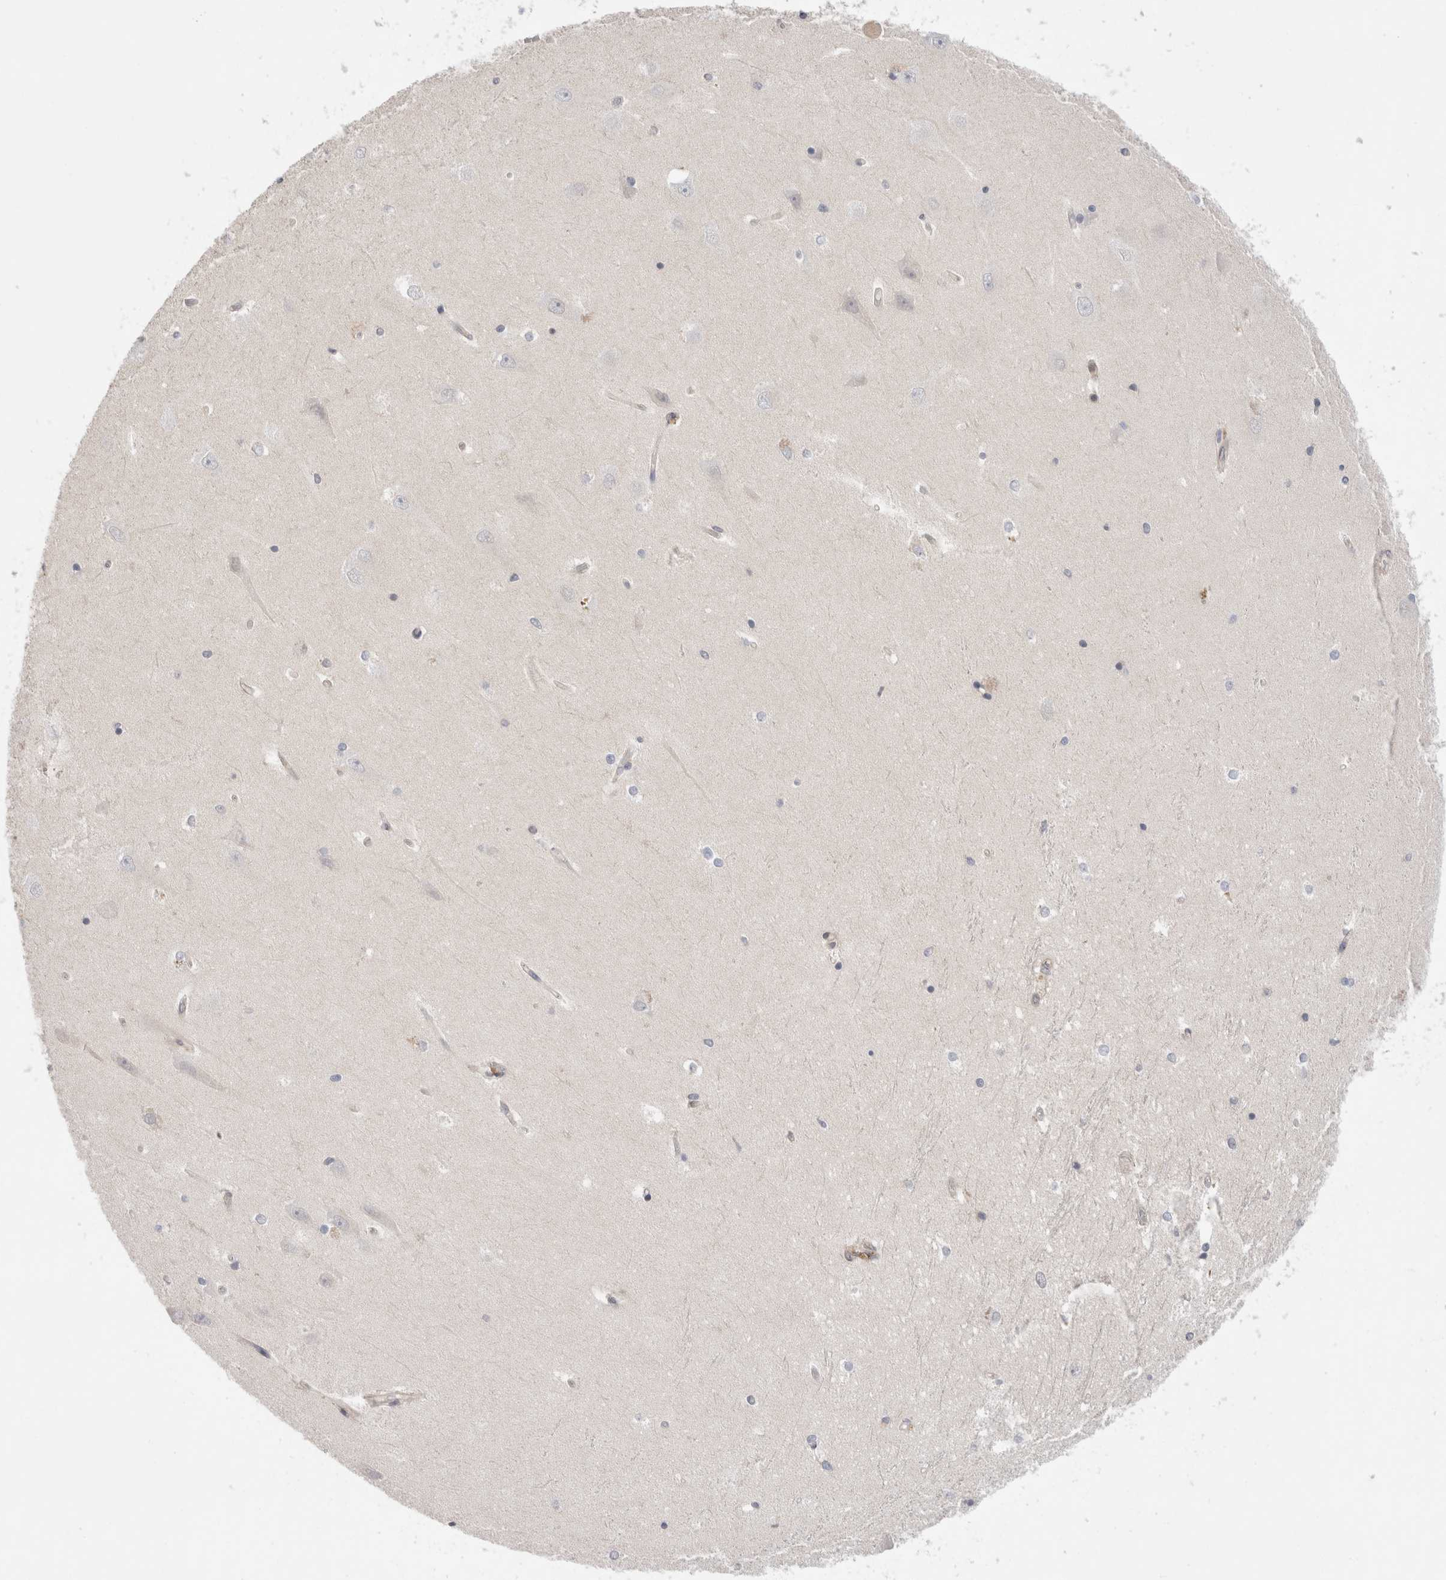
{"staining": {"intensity": "negative", "quantity": "none", "location": "none"}, "tissue": "hippocampus", "cell_type": "Glial cells", "image_type": "normal", "snomed": [{"axis": "morphology", "description": "Normal tissue, NOS"}, {"axis": "topography", "description": "Hippocampus"}], "caption": "Glial cells are negative for brown protein staining in normal hippocampus. (DAB (3,3'-diaminobenzidine) IHC, high magnification).", "gene": "NFKB1", "patient": {"sex": "male", "age": 45}}